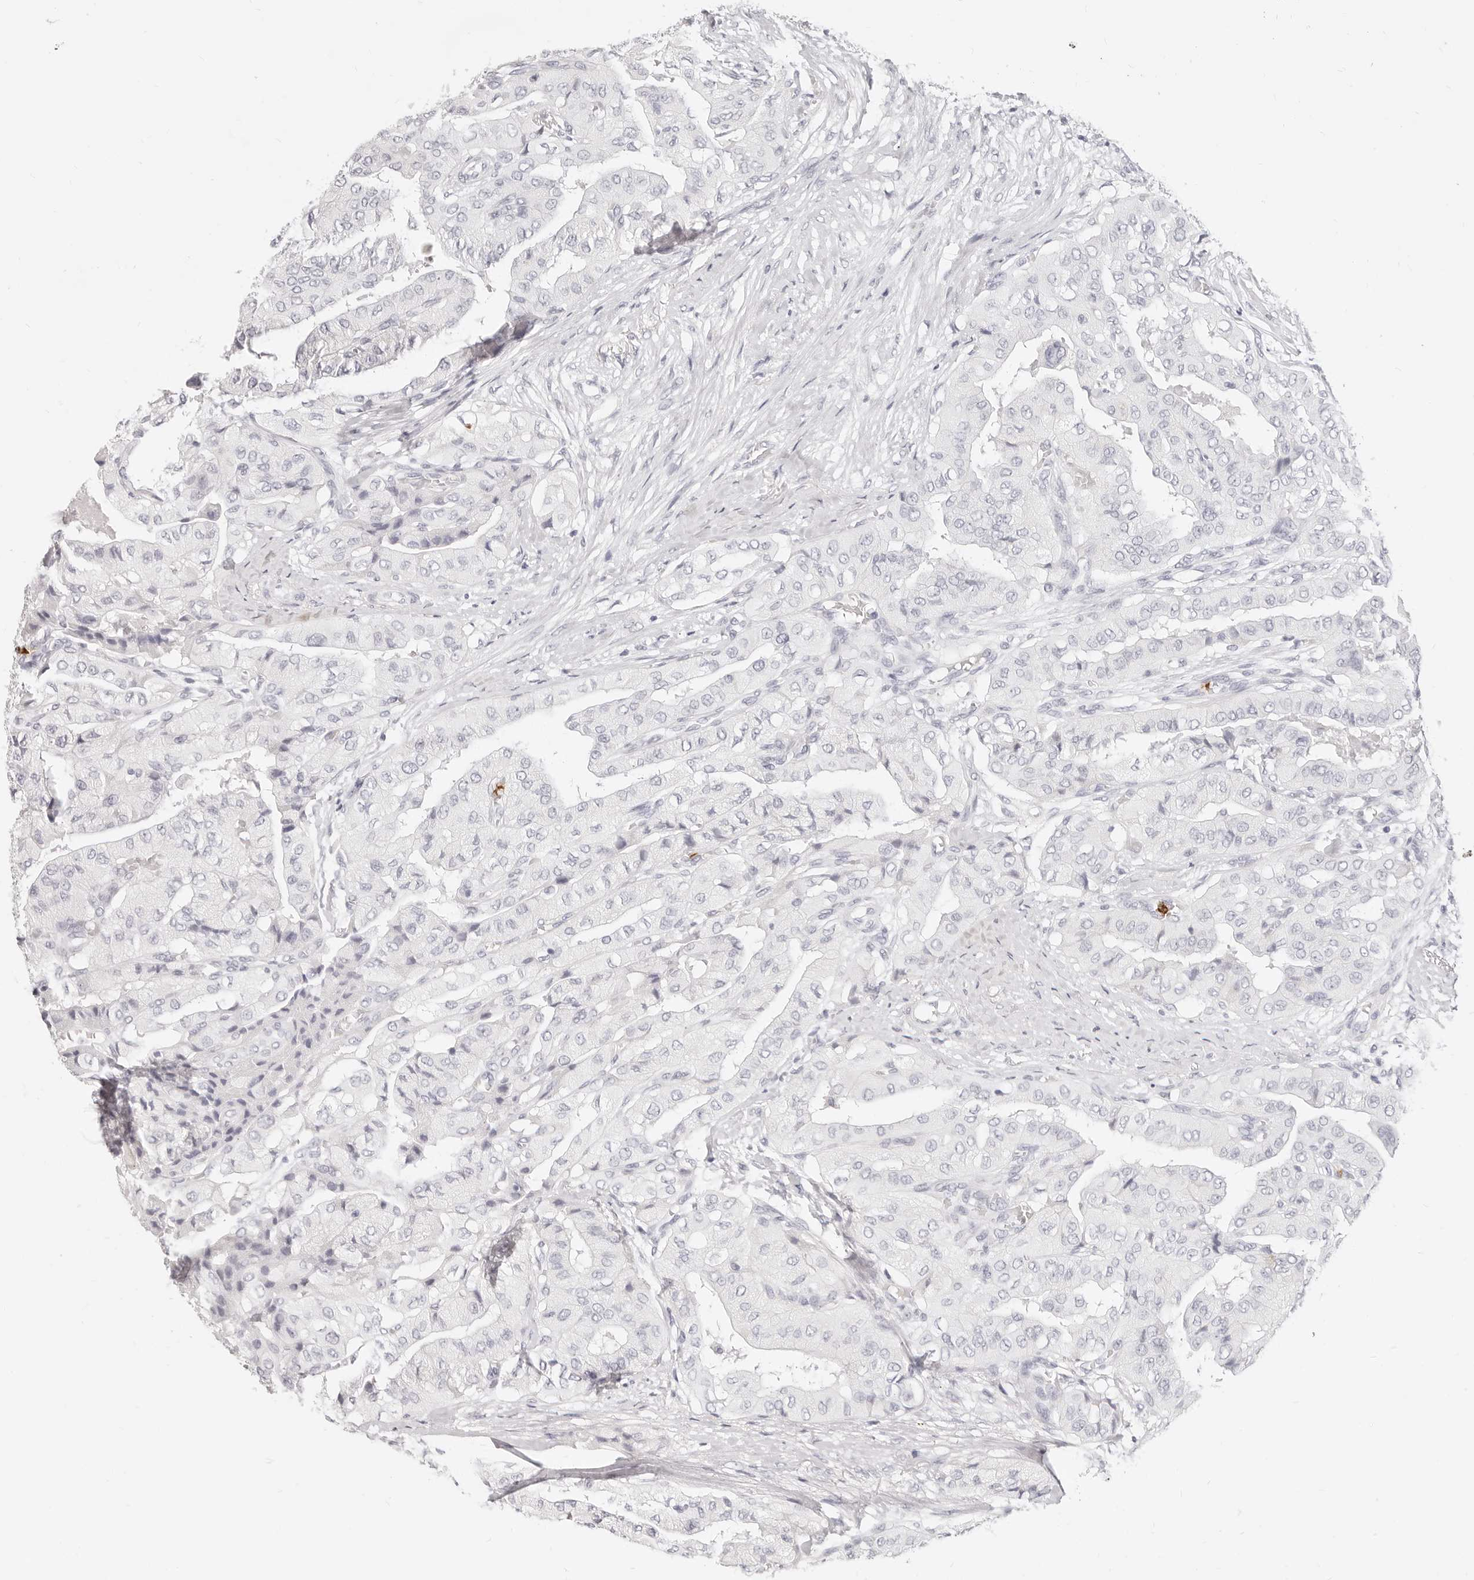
{"staining": {"intensity": "negative", "quantity": "none", "location": "none"}, "tissue": "thyroid cancer", "cell_type": "Tumor cells", "image_type": "cancer", "snomed": [{"axis": "morphology", "description": "Papillary adenocarcinoma, NOS"}, {"axis": "topography", "description": "Thyroid gland"}], "caption": "This is a micrograph of IHC staining of thyroid cancer, which shows no expression in tumor cells.", "gene": "CAMP", "patient": {"sex": "female", "age": 59}}